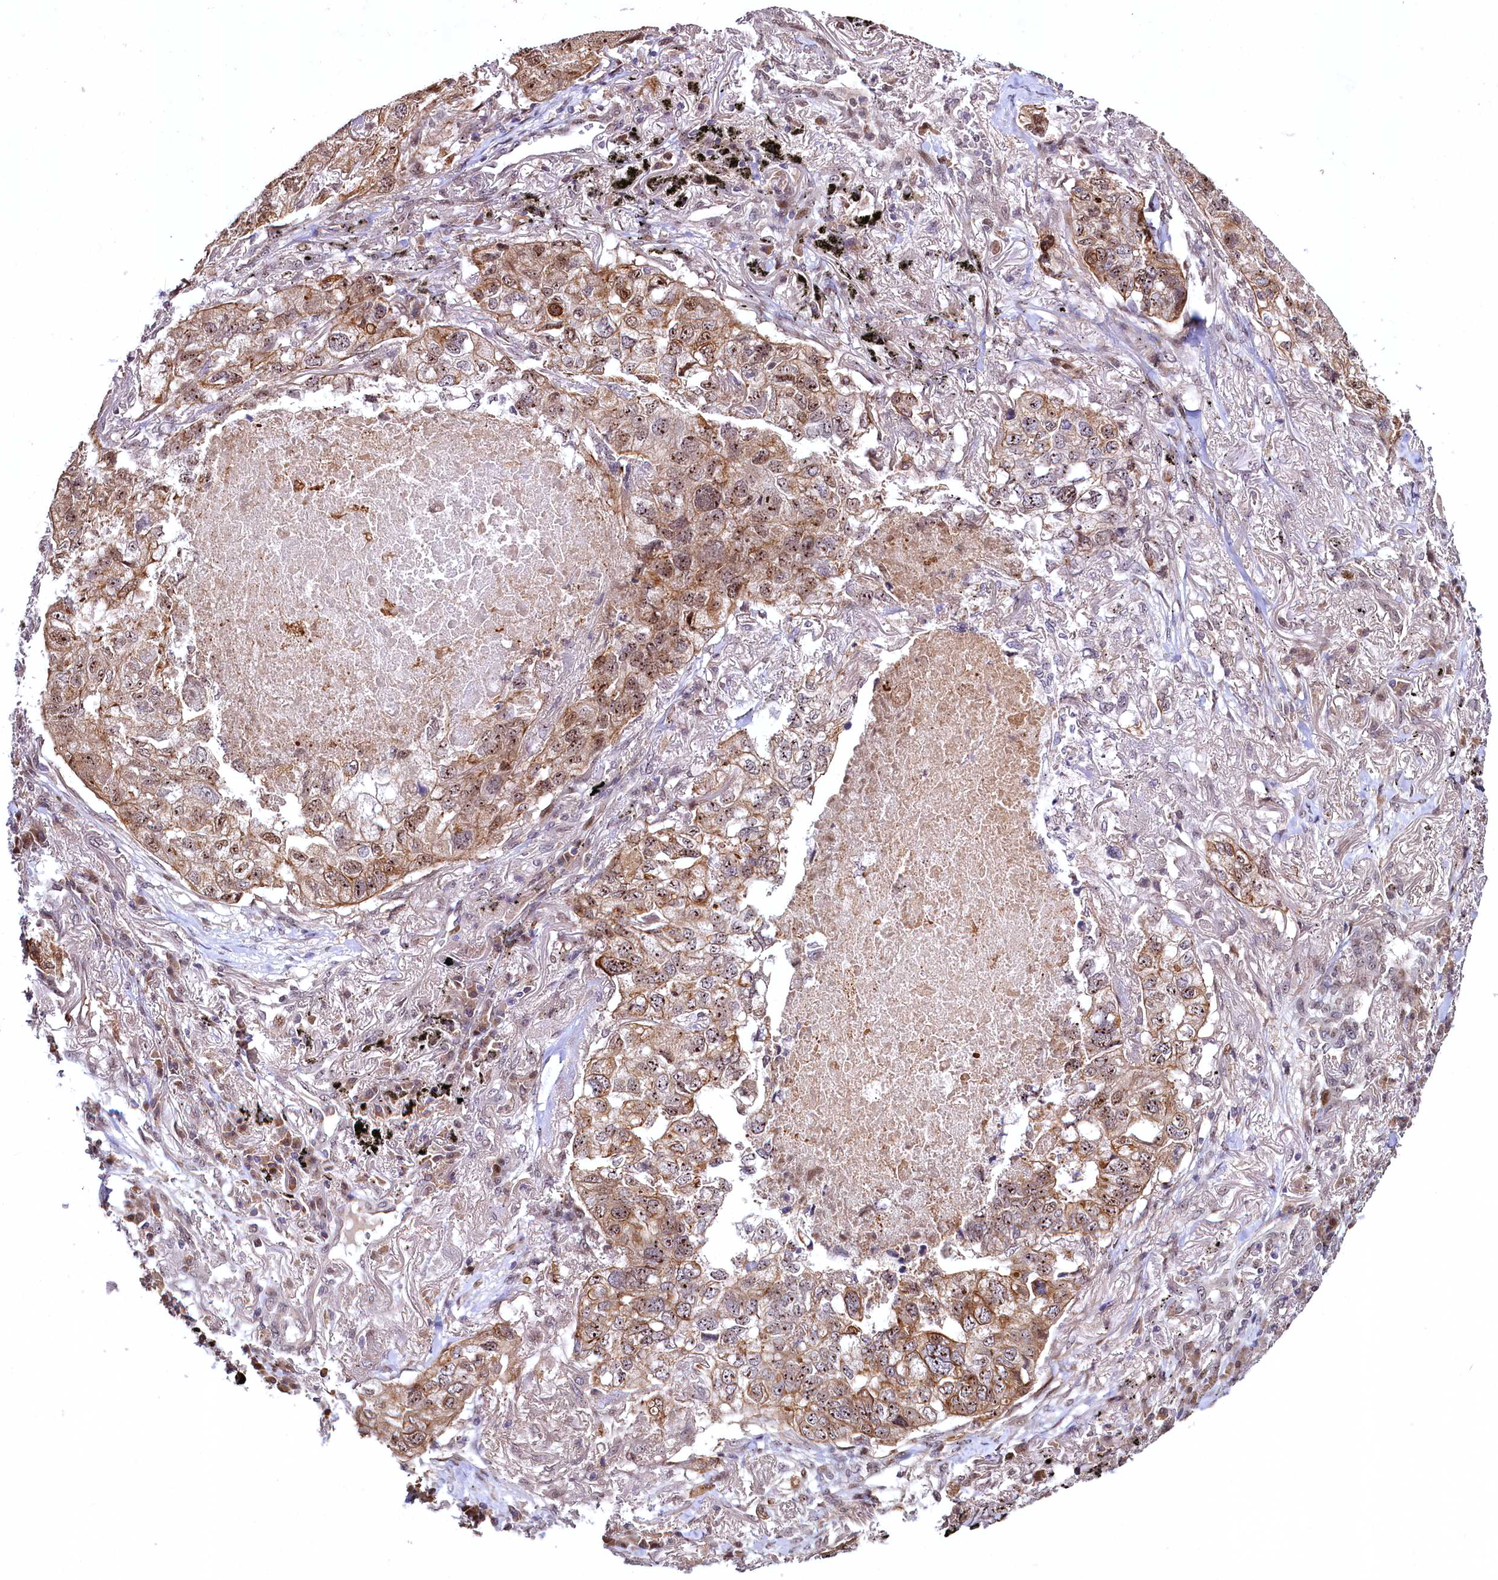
{"staining": {"intensity": "strong", "quantity": "25%-75%", "location": "cytoplasmic/membranous,nuclear"}, "tissue": "lung cancer", "cell_type": "Tumor cells", "image_type": "cancer", "snomed": [{"axis": "morphology", "description": "Adenocarcinoma, NOS"}, {"axis": "topography", "description": "Lung"}], "caption": "Human adenocarcinoma (lung) stained with a brown dye shows strong cytoplasmic/membranous and nuclear positive expression in approximately 25%-75% of tumor cells.", "gene": "N4BP2L1", "patient": {"sex": "male", "age": 65}}